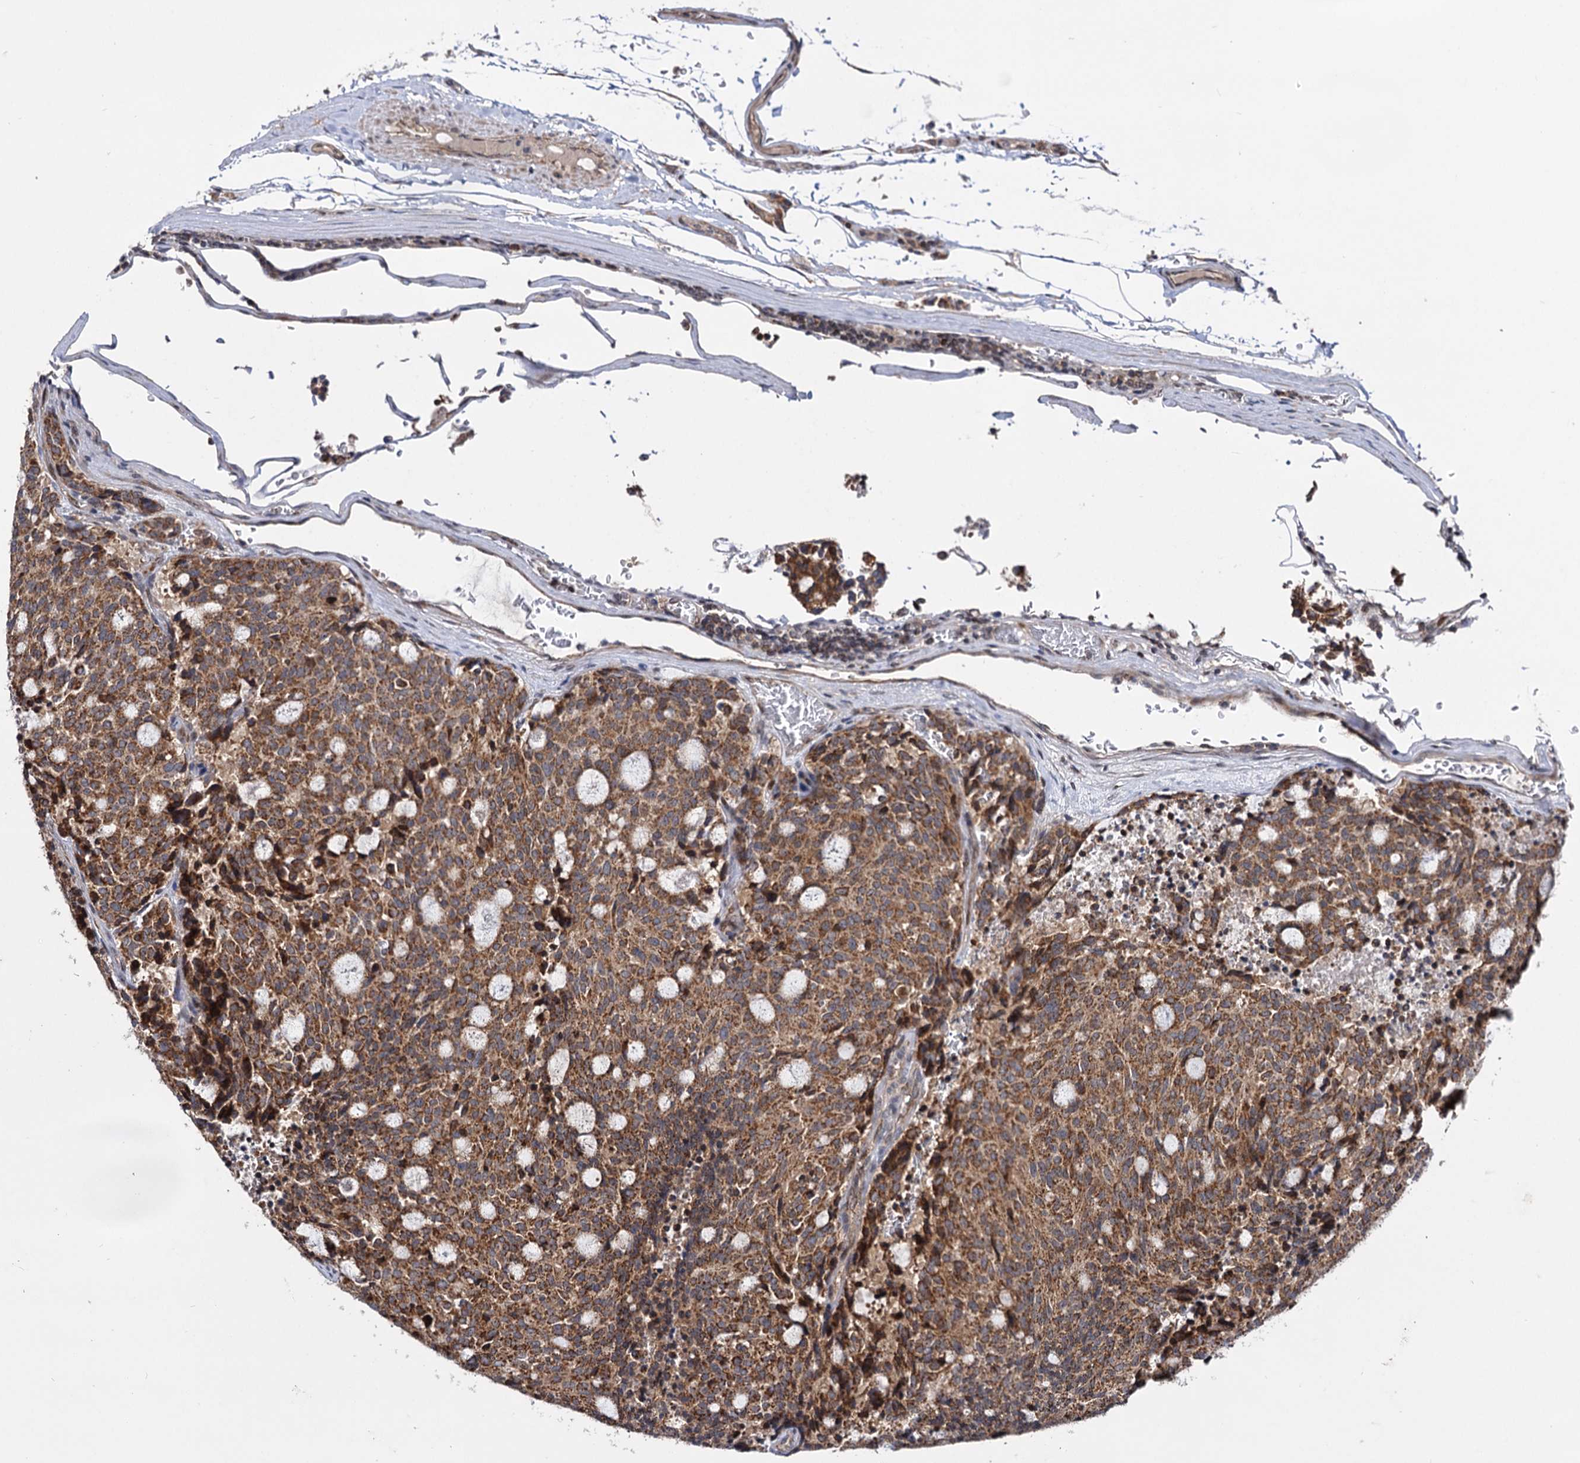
{"staining": {"intensity": "moderate", "quantity": ">75%", "location": "cytoplasmic/membranous"}, "tissue": "carcinoid", "cell_type": "Tumor cells", "image_type": "cancer", "snomed": [{"axis": "morphology", "description": "Carcinoid, malignant, NOS"}, {"axis": "topography", "description": "Pancreas"}], "caption": "Carcinoid stained with immunohistochemistry shows moderate cytoplasmic/membranous expression in approximately >75% of tumor cells. Immunohistochemistry stains the protein in brown and the nuclei are stained blue.", "gene": "CEP76", "patient": {"sex": "female", "age": 54}}